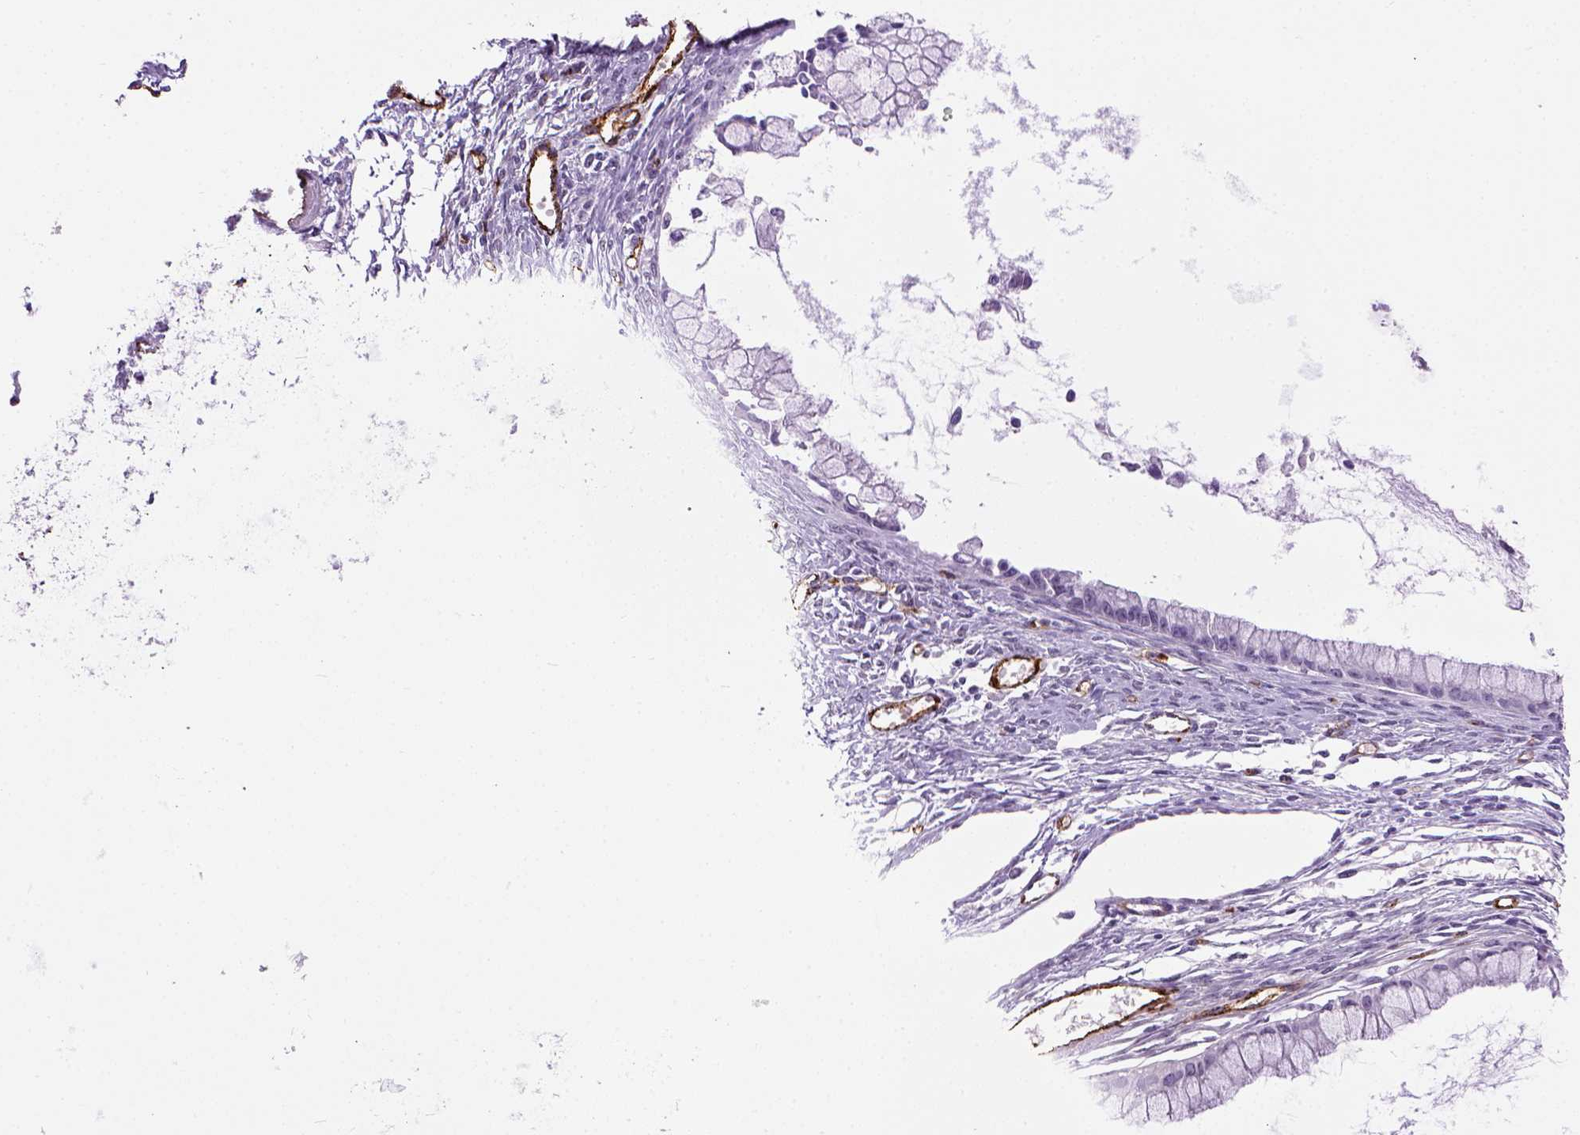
{"staining": {"intensity": "negative", "quantity": "none", "location": "none"}, "tissue": "ovarian cancer", "cell_type": "Tumor cells", "image_type": "cancer", "snomed": [{"axis": "morphology", "description": "Cystadenocarcinoma, mucinous, NOS"}, {"axis": "topography", "description": "Ovary"}], "caption": "Protein analysis of ovarian cancer shows no significant expression in tumor cells.", "gene": "VWF", "patient": {"sex": "female", "age": 41}}